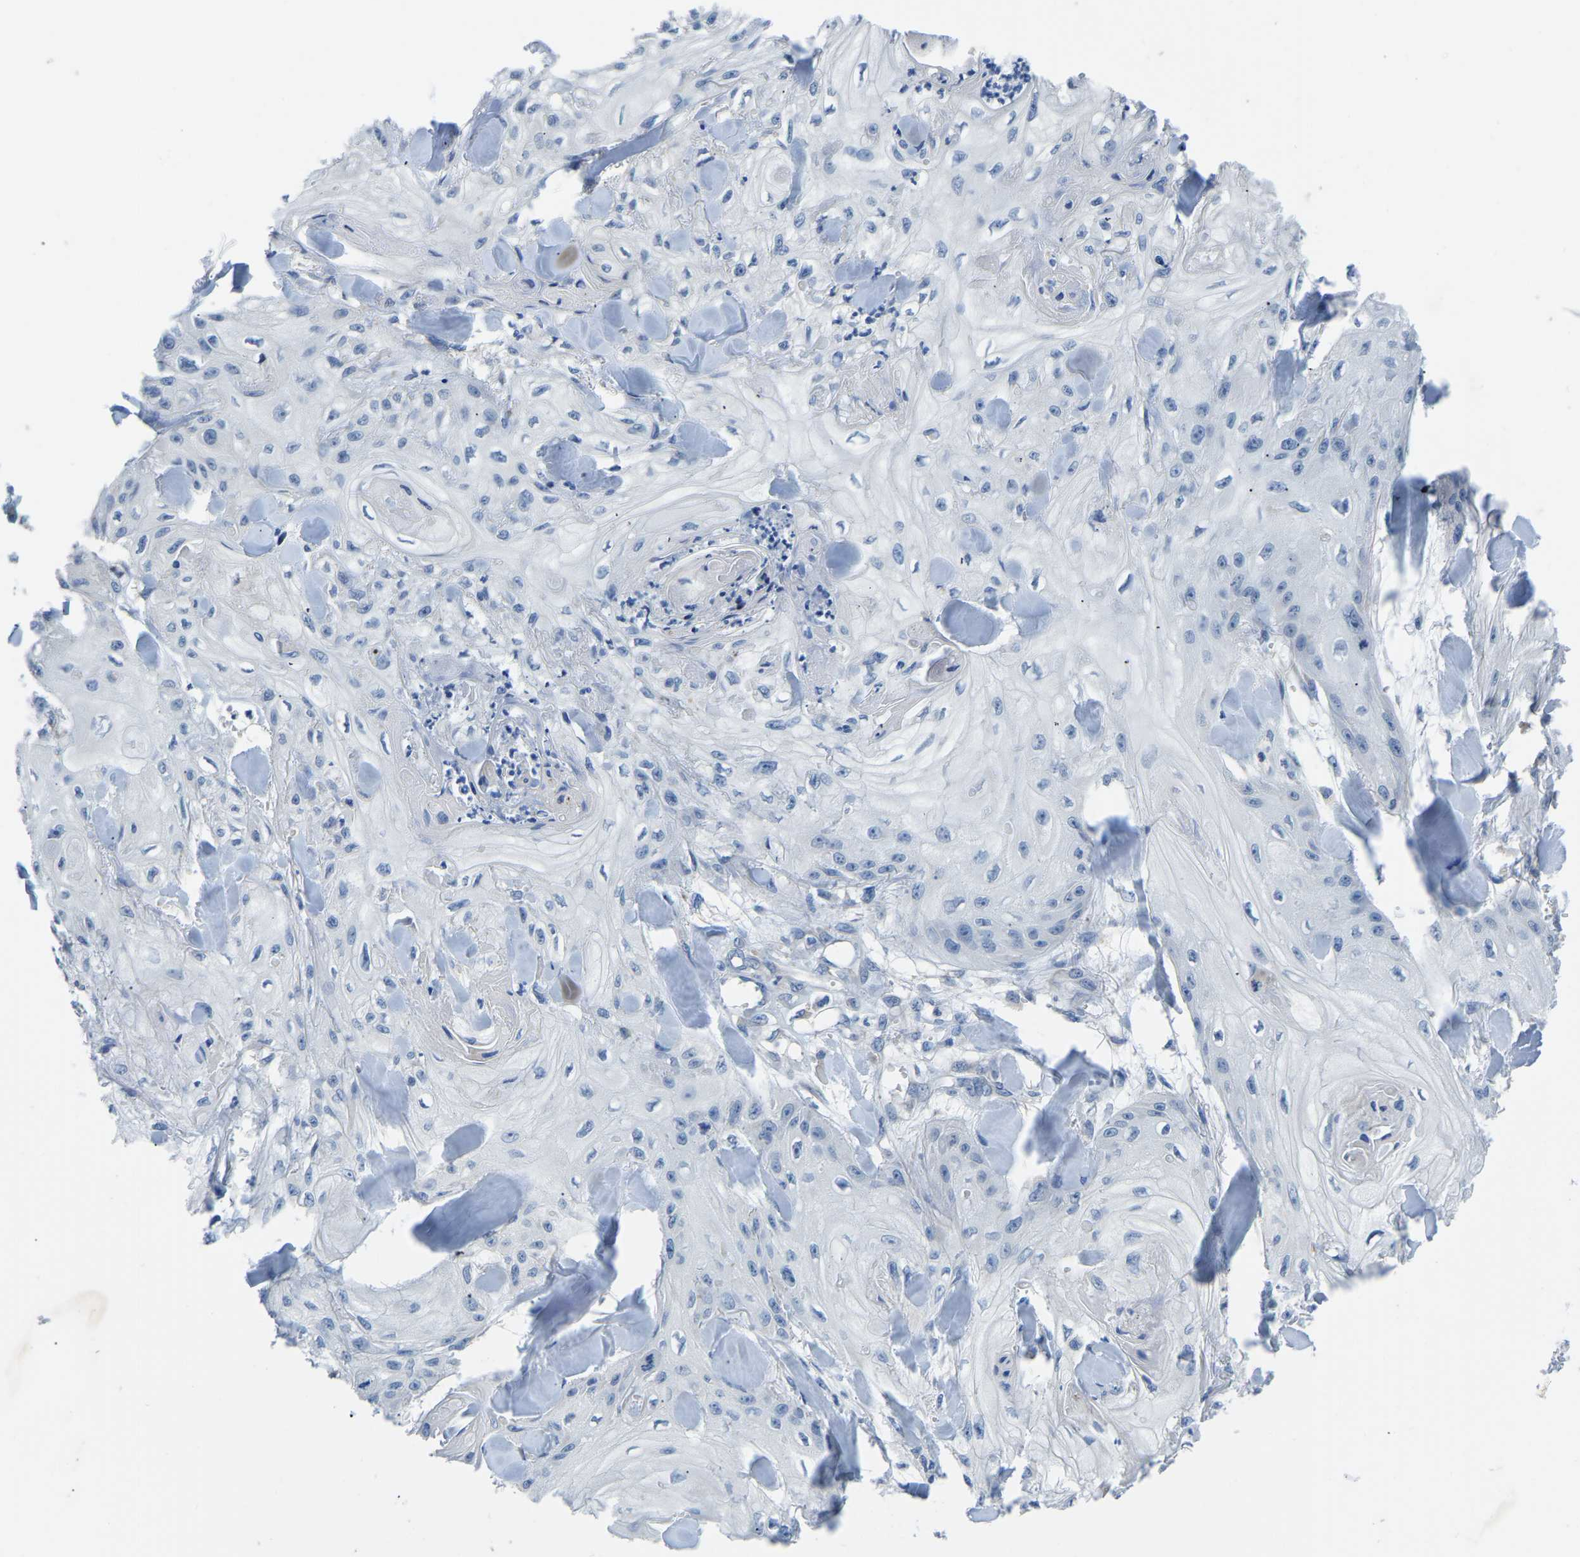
{"staining": {"intensity": "negative", "quantity": "none", "location": "none"}, "tissue": "skin cancer", "cell_type": "Tumor cells", "image_type": "cancer", "snomed": [{"axis": "morphology", "description": "Squamous cell carcinoma, NOS"}, {"axis": "topography", "description": "Skin"}], "caption": "Squamous cell carcinoma (skin) was stained to show a protein in brown. There is no significant staining in tumor cells.", "gene": "LIAS", "patient": {"sex": "male", "age": 74}}